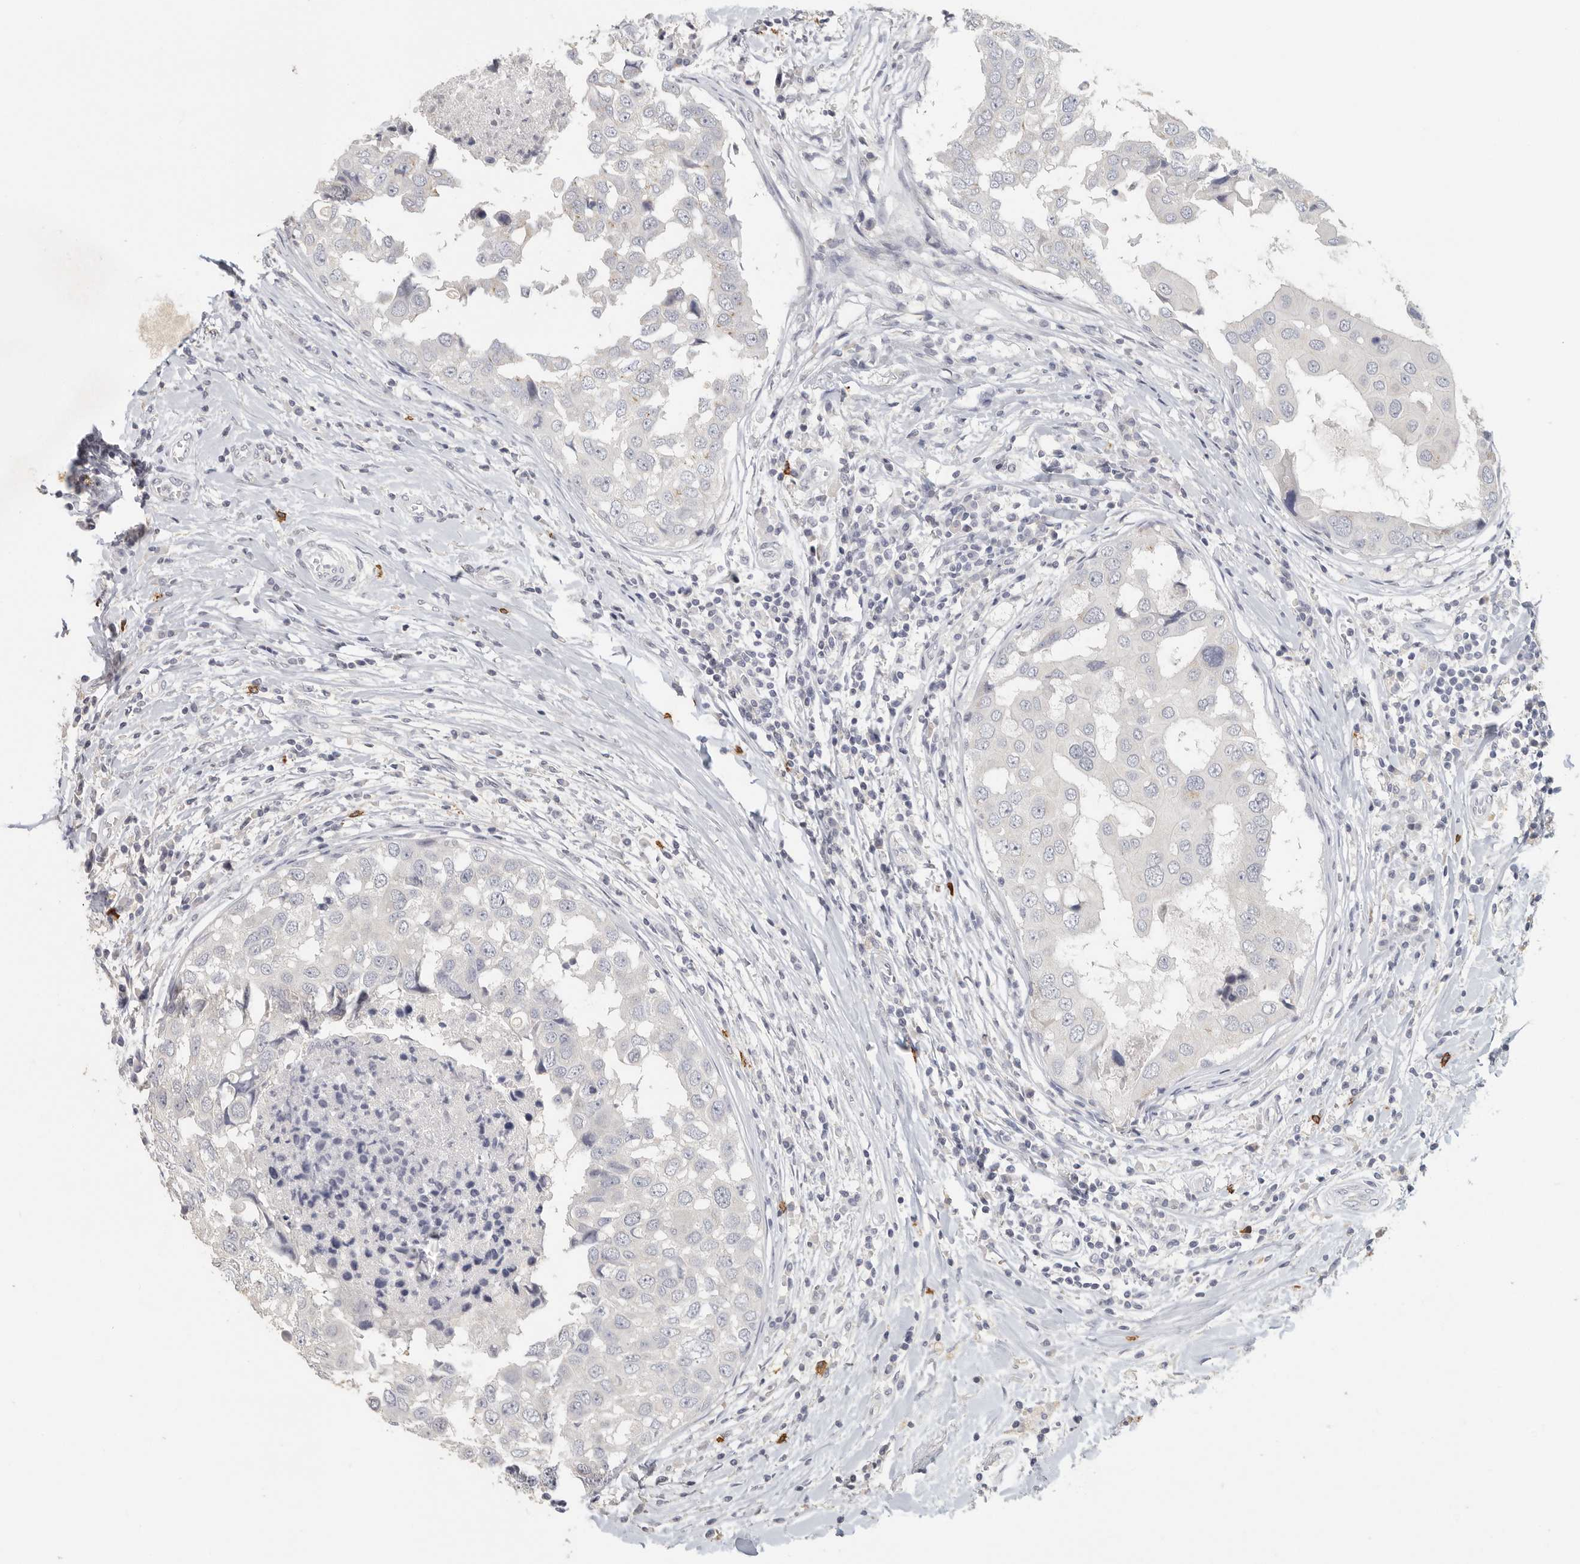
{"staining": {"intensity": "negative", "quantity": "none", "location": "none"}, "tissue": "breast cancer", "cell_type": "Tumor cells", "image_type": "cancer", "snomed": [{"axis": "morphology", "description": "Duct carcinoma"}, {"axis": "topography", "description": "Breast"}], "caption": "Breast intraductal carcinoma was stained to show a protein in brown. There is no significant staining in tumor cells.", "gene": "DNAJC11", "patient": {"sex": "female", "age": 27}}